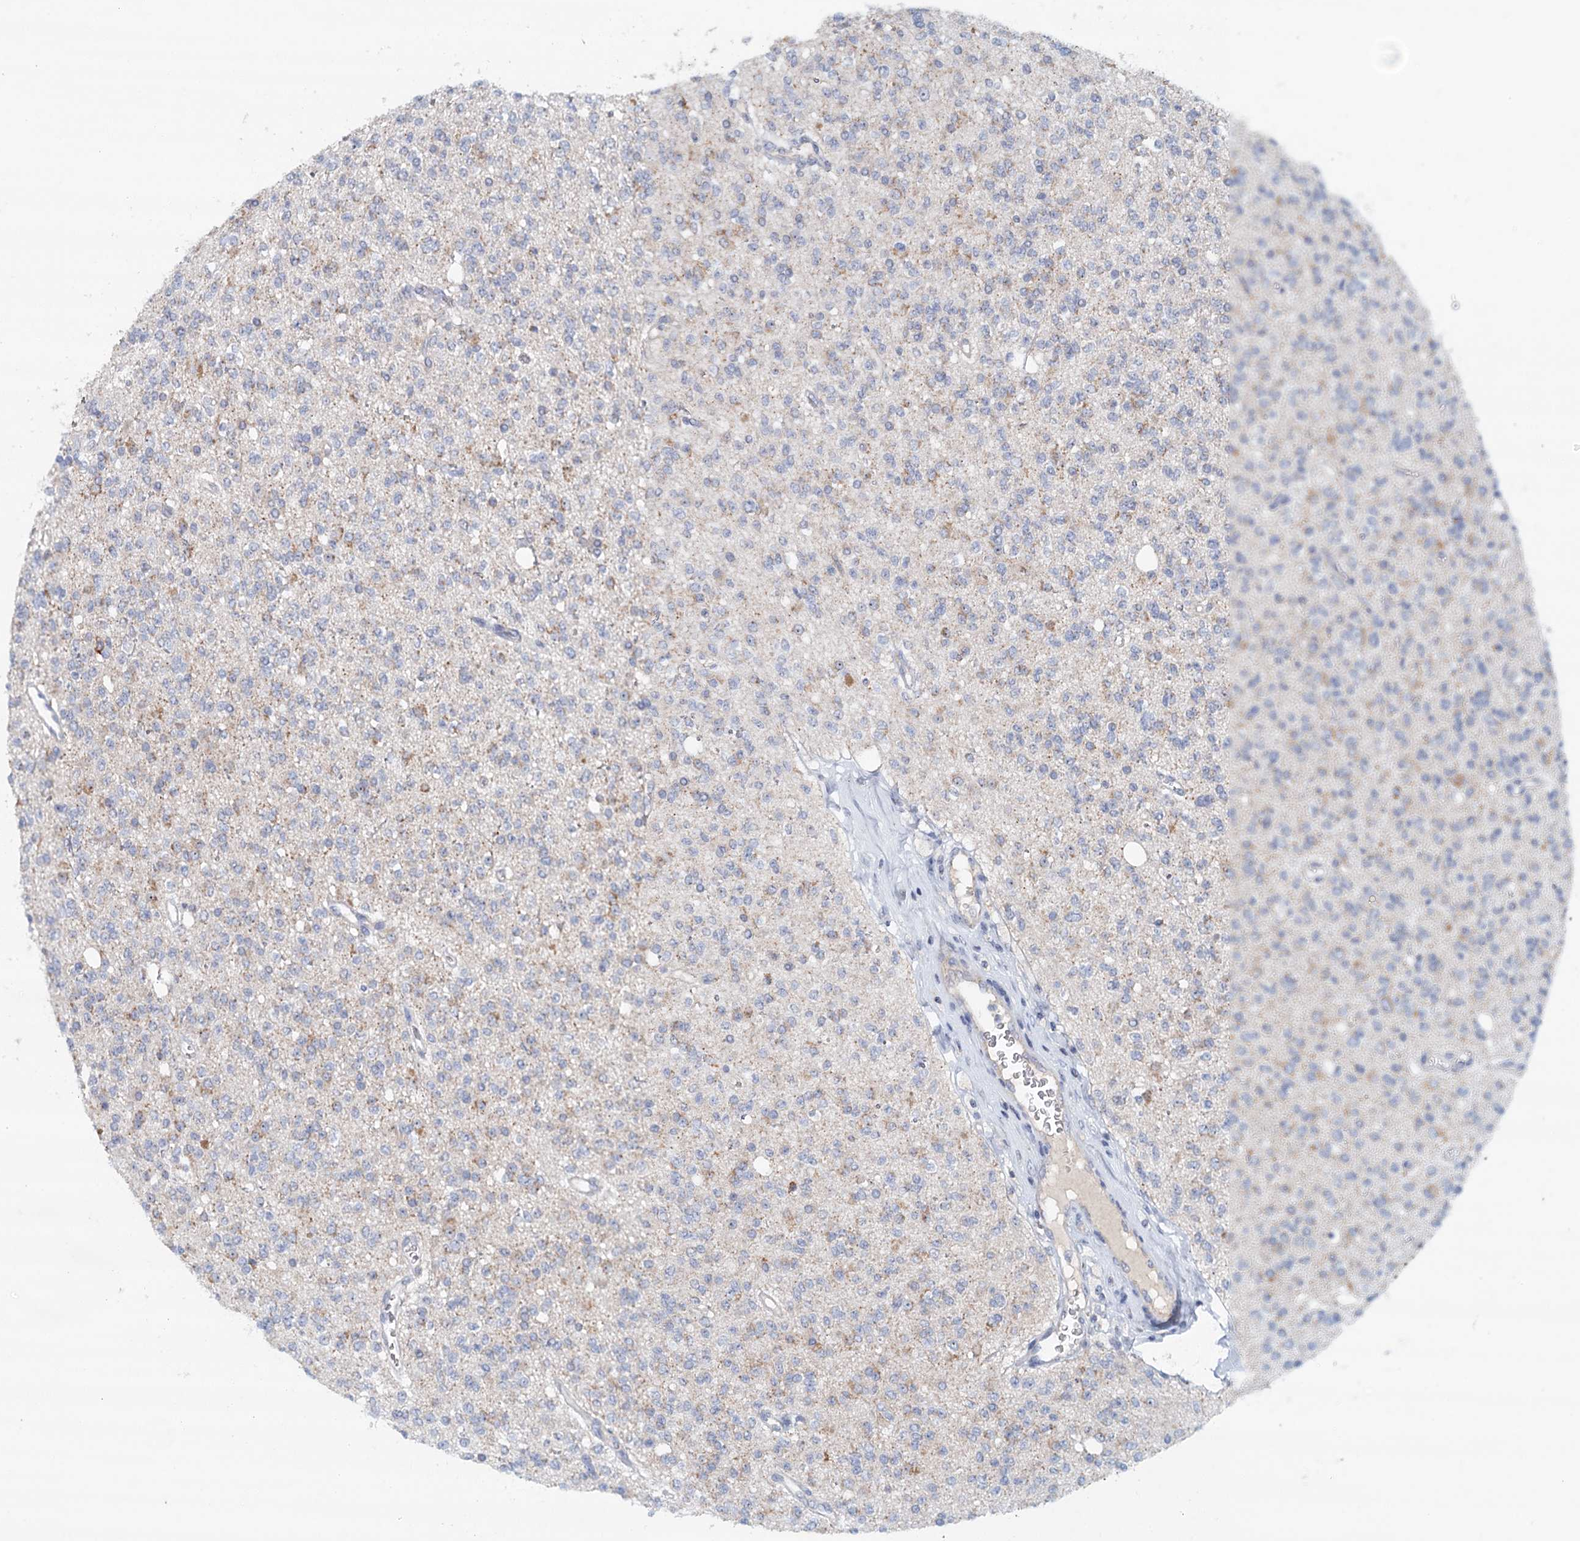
{"staining": {"intensity": "weak", "quantity": "<25%", "location": "cytoplasmic/membranous"}, "tissue": "glioma", "cell_type": "Tumor cells", "image_type": "cancer", "snomed": [{"axis": "morphology", "description": "Glioma, malignant, High grade"}, {"axis": "topography", "description": "Brain"}], "caption": "The IHC micrograph has no significant expression in tumor cells of malignant glioma (high-grade) tissue.", "gene": "RBM43", "patient": {"sex": "male", "age": 34}}